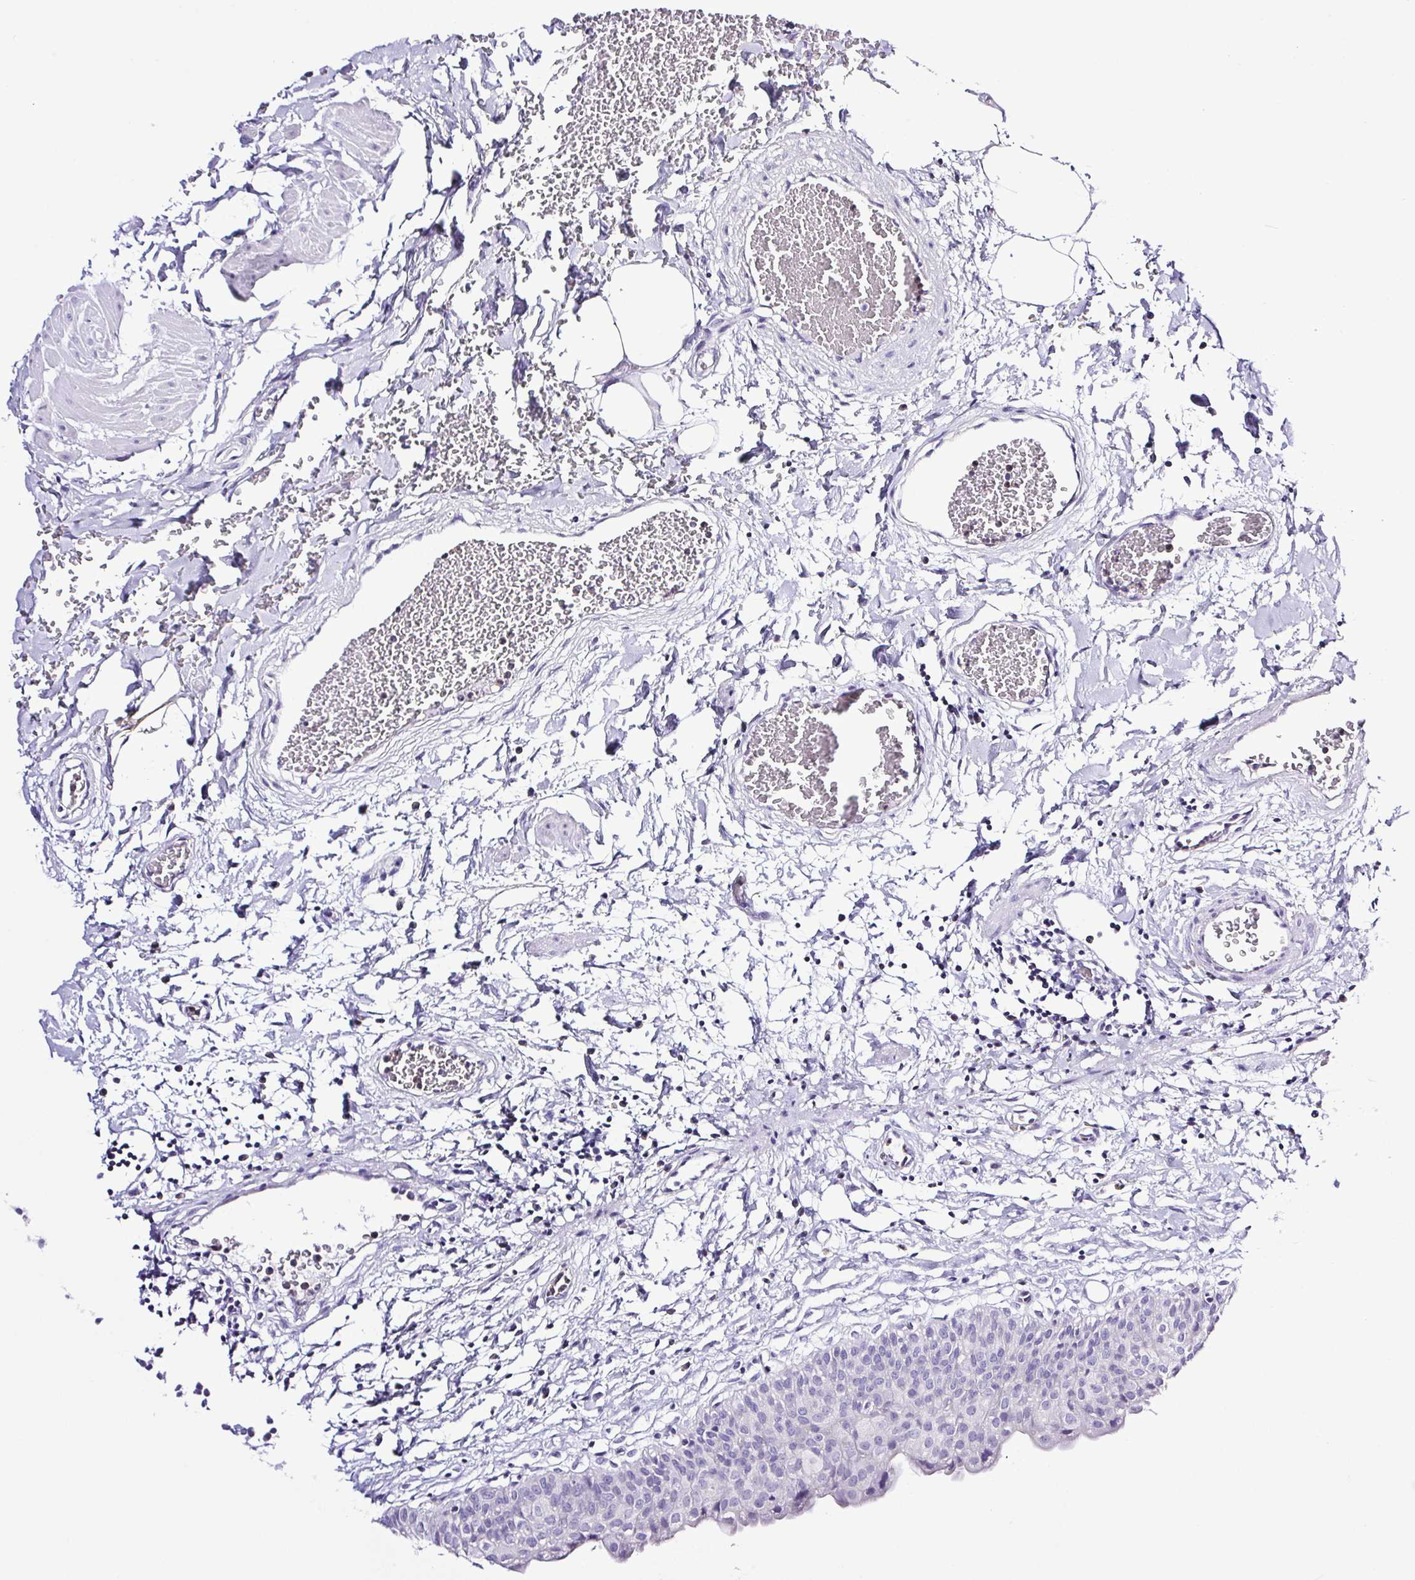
{"staining": {"intensity": "negative", "quantity": "none", "location": "none"}, "tissue": "urinary bladder", "cell_type": "Urothelial cells", "image_type": "normal", "snomed": [{"axis": "morphology", "description": "Normal tissue, NOS"}, {"axis": "topography", "description": "Urinary bladder"}], "caption": "Immunohistochemistry (IHC) image of normal urinary bladder: urinary bladder stained with DAB (3,3'-diaminobenzidine) demonstrates no significant protein staining in urothelial cells.", "gene": "SYNPR", "patient": {"sex": "male", "age": 55}}